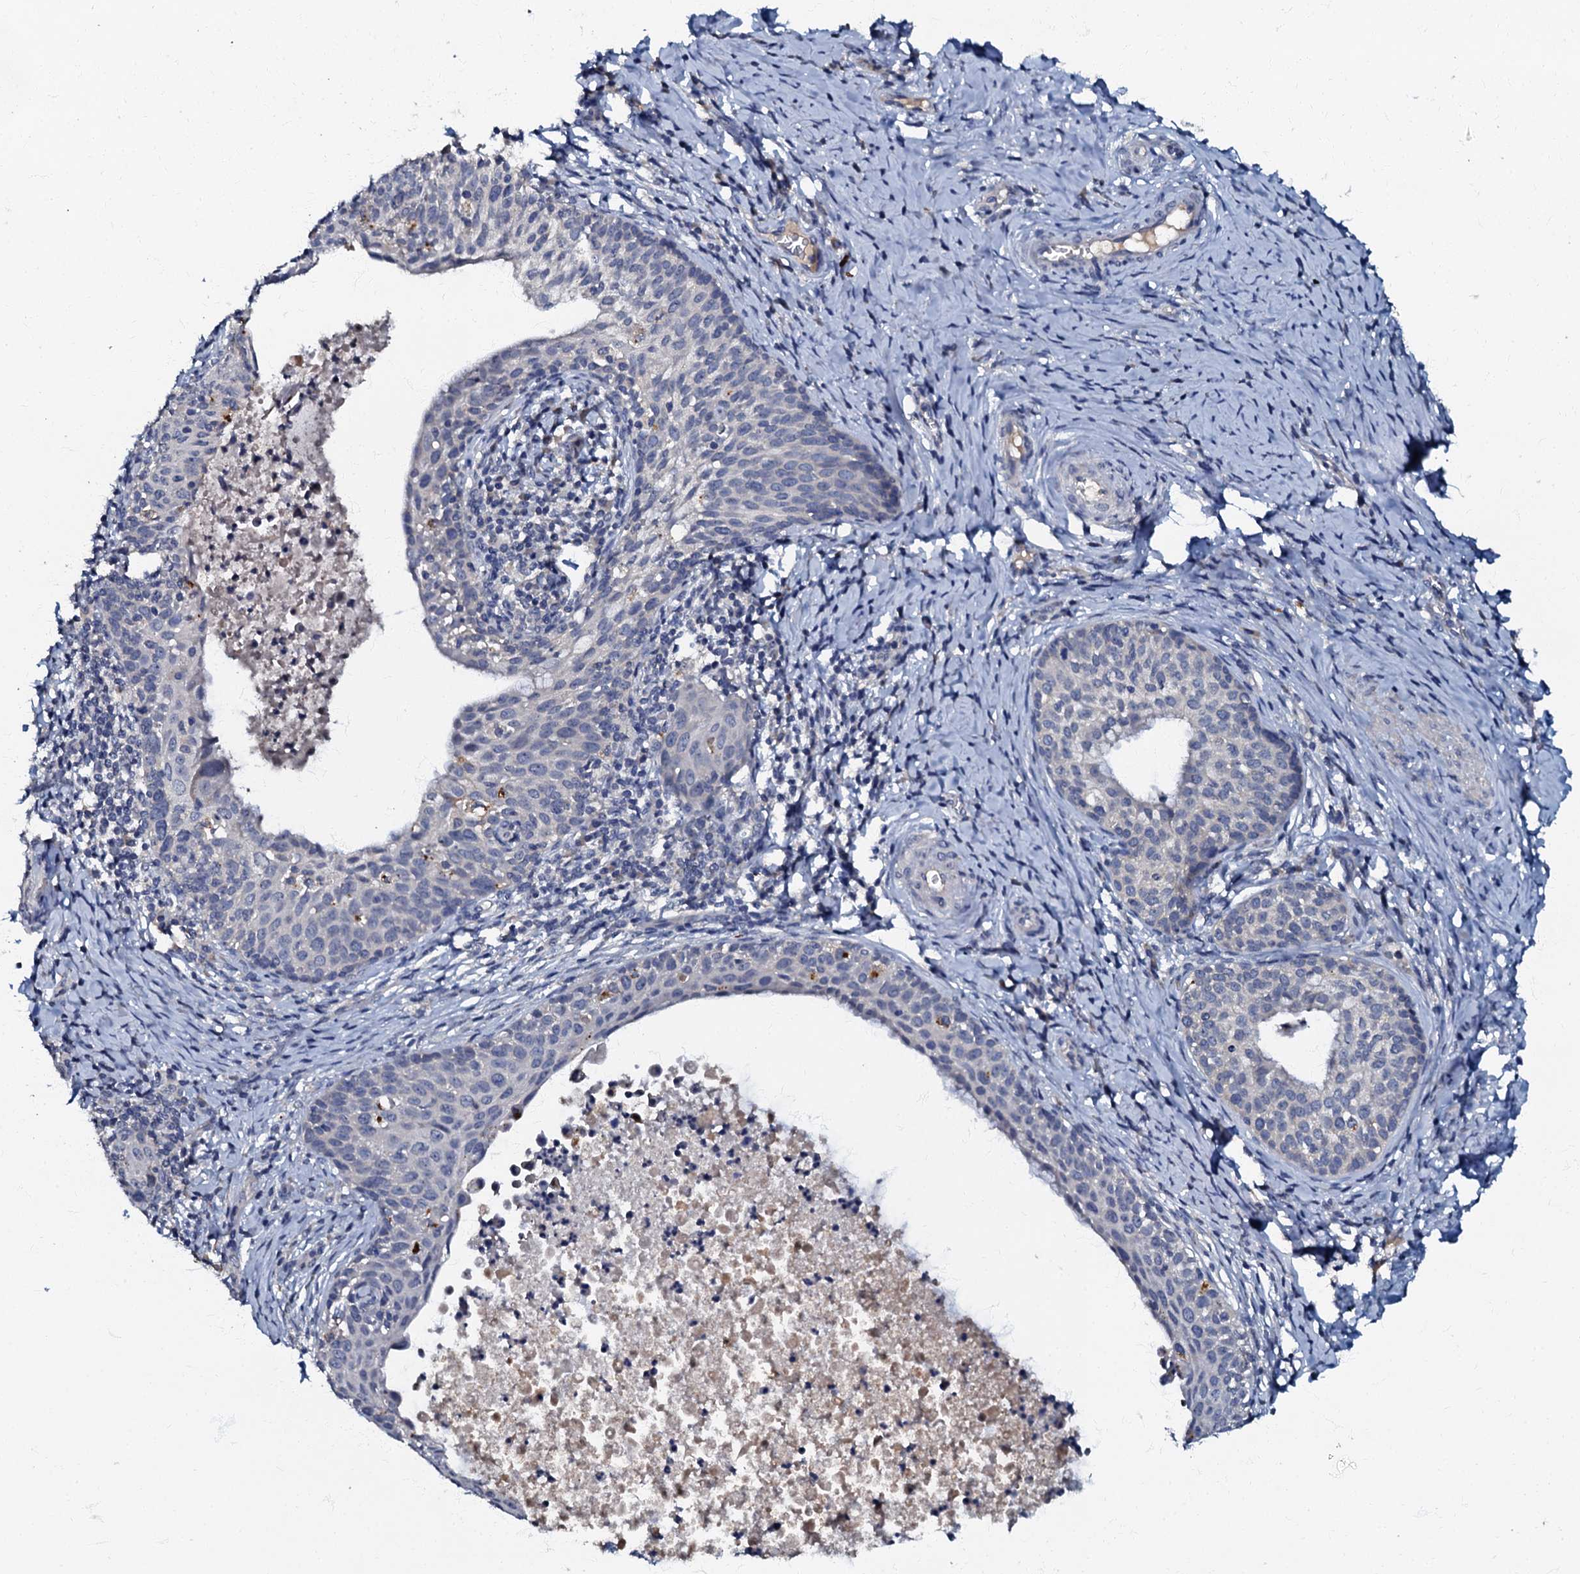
{"staining": {"intensity": "negative", "quantity": "none", "location": "none"}, "tissue": "cervical cancer", "cell_type": "Tumor cells", "image_type": "cancer", "snomed": [{"axis": "morphology", "description": "Squamous cell carcinoma, NOS"}, {"axis": "topography", "description": "Cervix"}], "caption": "High magnification brightfield microscopy of squamous cell carcinoma (cervical) stained with DAB (brown) and counterstained with hematoxylin (blue): tumor cells show no significant expression. Brightfield microscopy of immunohistochemistry stained with DAB (brown) and hematoxylin (blue), captured at high magnification.", "gene": "OLAH", "patient": {"sex": "female", "age": 52}}